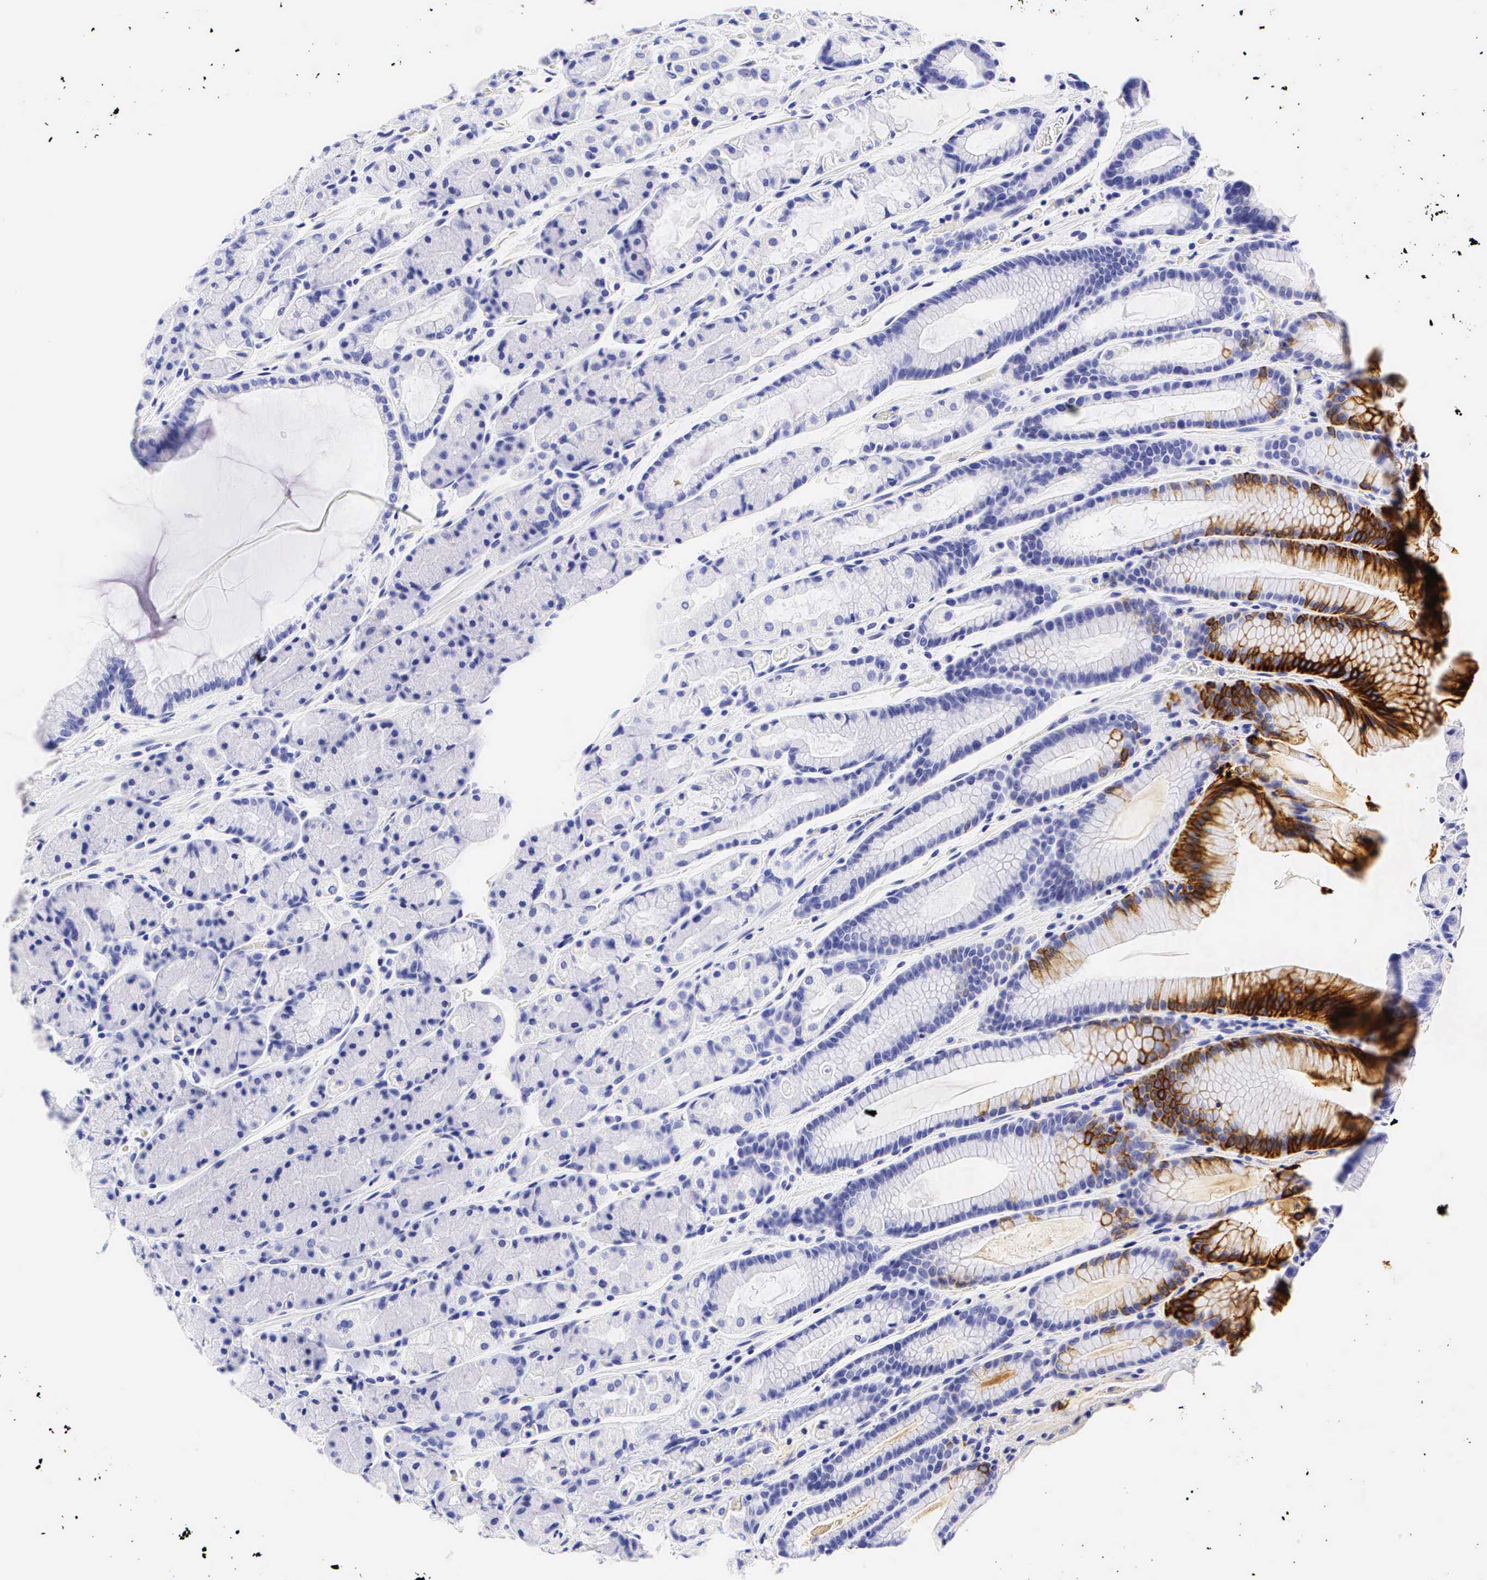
{"staining": {"intensity": "strong", "quantity": "25%-75%", "location": "cytoplasmic/membranous"}, "tissue": "stomach", "cell_type": "Glandular cells", "image_type": "normal", "snomed": [{"axis": "morphology", "description": "Normal tissue, NOS"}, {"axis": "topography", "description": "Stomach, upper"}], "caption": "A high amount of strong cytoplasmic/membranous positivity is present in about 25%-75% of glandular cells in benign stomach. (IHC, brightfield microscopy, high magnification).", "gene": "KRT20", "patient": {"sex": "male", "age": 72}}